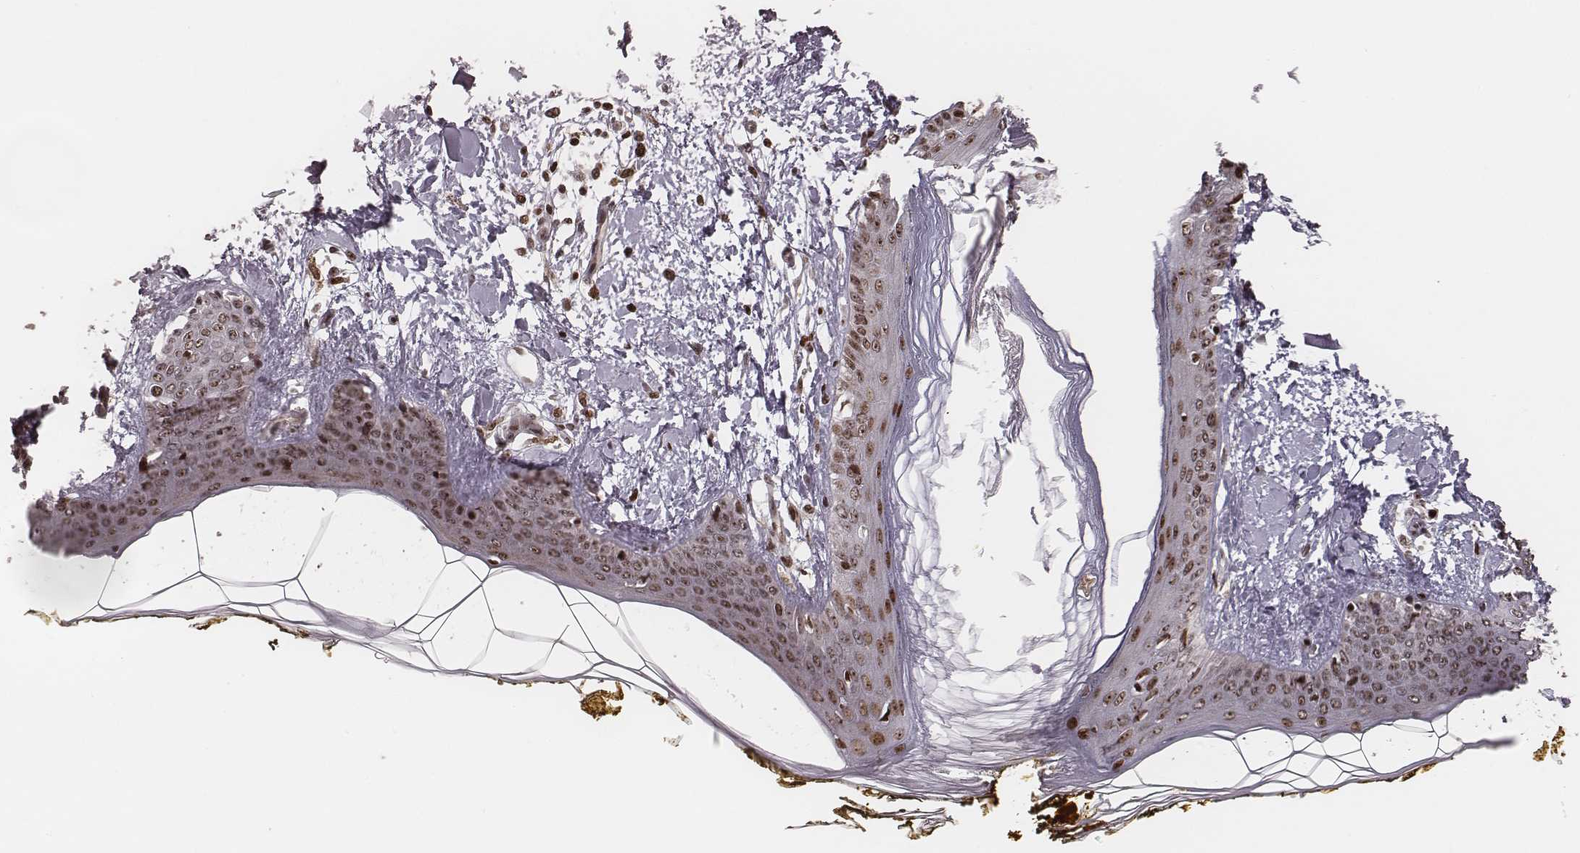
{"staining": {"intensity": "moderate", "quantity": "25%-75%", "location": "nuclear"}, "tissue": "skin", "cell_type": "Fibroblasts", "image_type": "normal", "snomed": [{"axis": "morphology", "description": "Normal tissue, NOS"}, {"axis": "topography", "description": "Skin"}], "caption": "Immunohistochemical staining of benign human skin demonstrates medium levels of moderate nuclear staining in approximately 25%-75% of fibroblasts. Using DAB (3,3'-diaminobenzidine) (brown) and hematoxylin (blue) stains, captured at high magnification using brightfield microscopy.", "gene": "VRK3", "patient": {"sex": "female", "age": 34}}